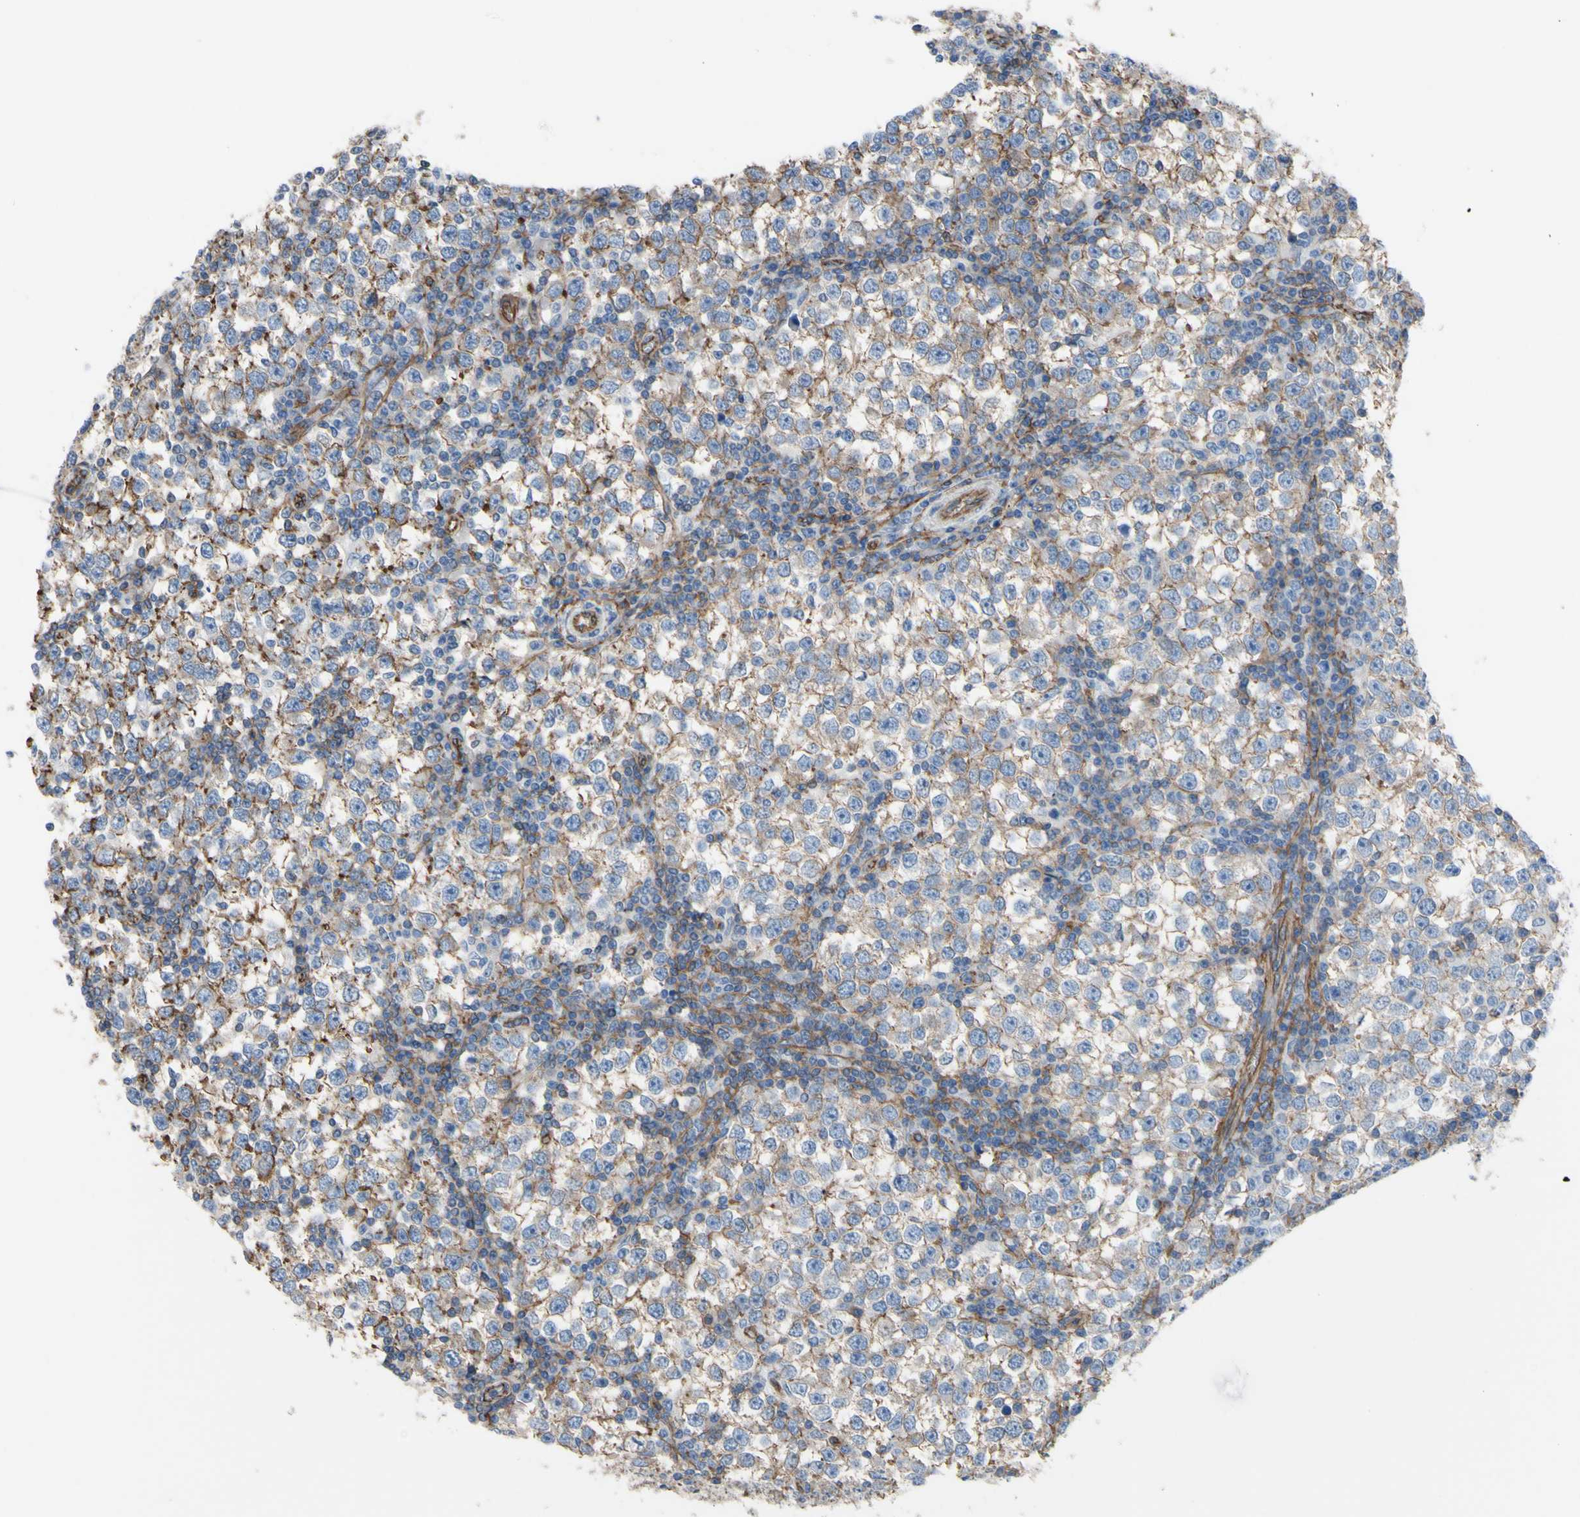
{"staining": {"intensity": "moderate", "quantity": ">75%", "location": "cytoplasmic/membranous"}, "tissue": "testis cancer", "cell_type": "Tumor cells", "image_type": "cancer", "snomed": [{"axis": "morphology", "description": "Seminoma, NOS"}, {"axis": "topography", "description": "Testis"}], "caption": "Human testis cancer stained with a protein marker shows moderate staining in tumor cells.", "gene": "TPBG", "patient": {"sex": "male", "age": 65}}